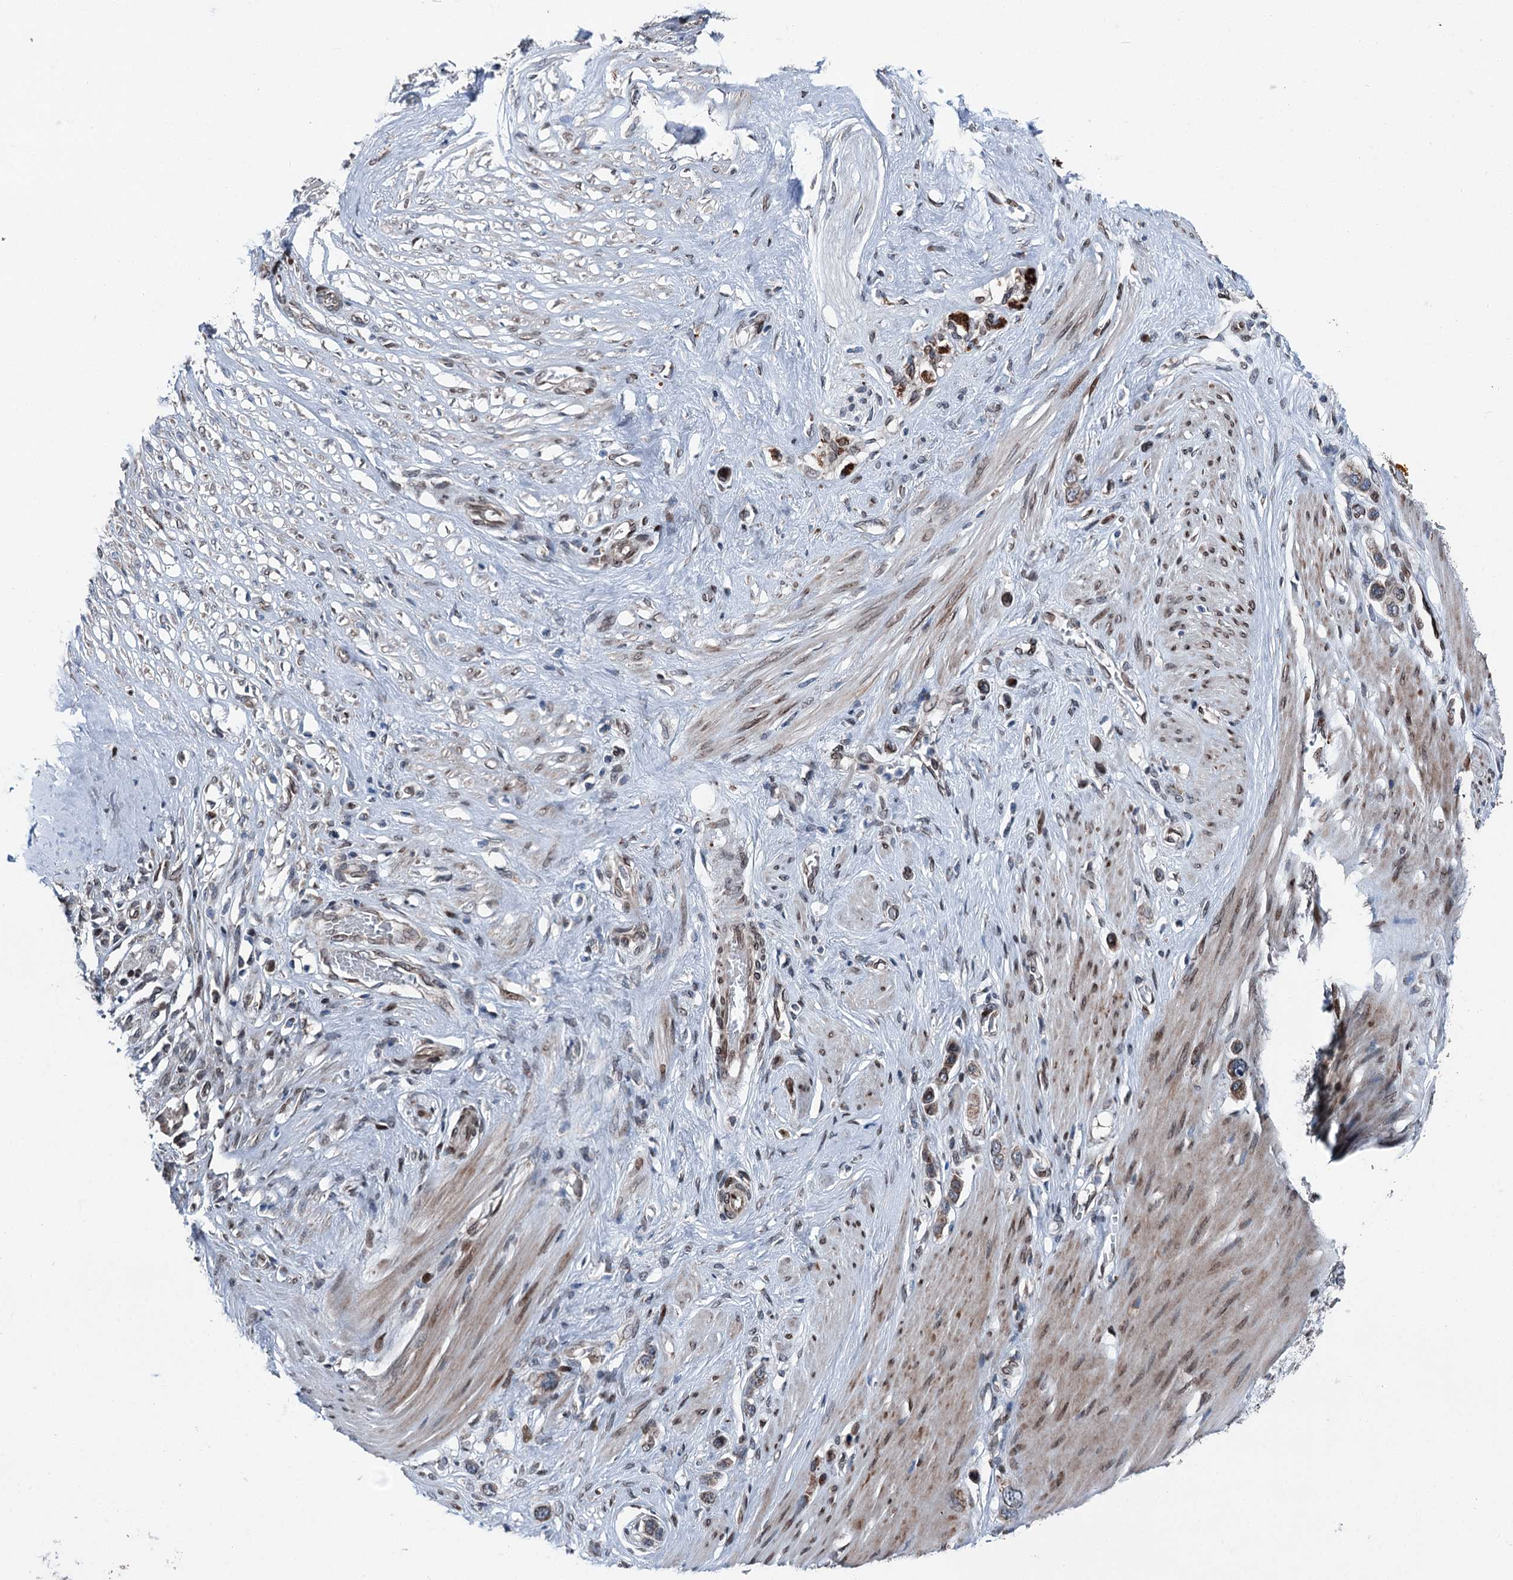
{"staining": {"intensity": "moderate", "quantity": ">75%", "location": "cytoplasmic/membranous"}, "tissue": "stomach cancer", "cell_type": "Tumor cells", "image_type": "cancer", "snomed": [{"axis": "morphology", "description": "Adenocarcinoma, NOS"}, {"axis": "morphology", "description": "Adenocarcinoma, High grade"}, {"axis": "topography", "description": "Stomach, upper"}, {"axis": "topography", "description": "Stomach, lower"}], "caption": "Tumor cells exhibit medium levels of moderate cytoplasmic/membranous expression in about >75% of cells in stomach cancer (adenocarcinoma (high-grade)).", "gene": "MRPL14", "patient": {"sex": "female", "age": 65}}